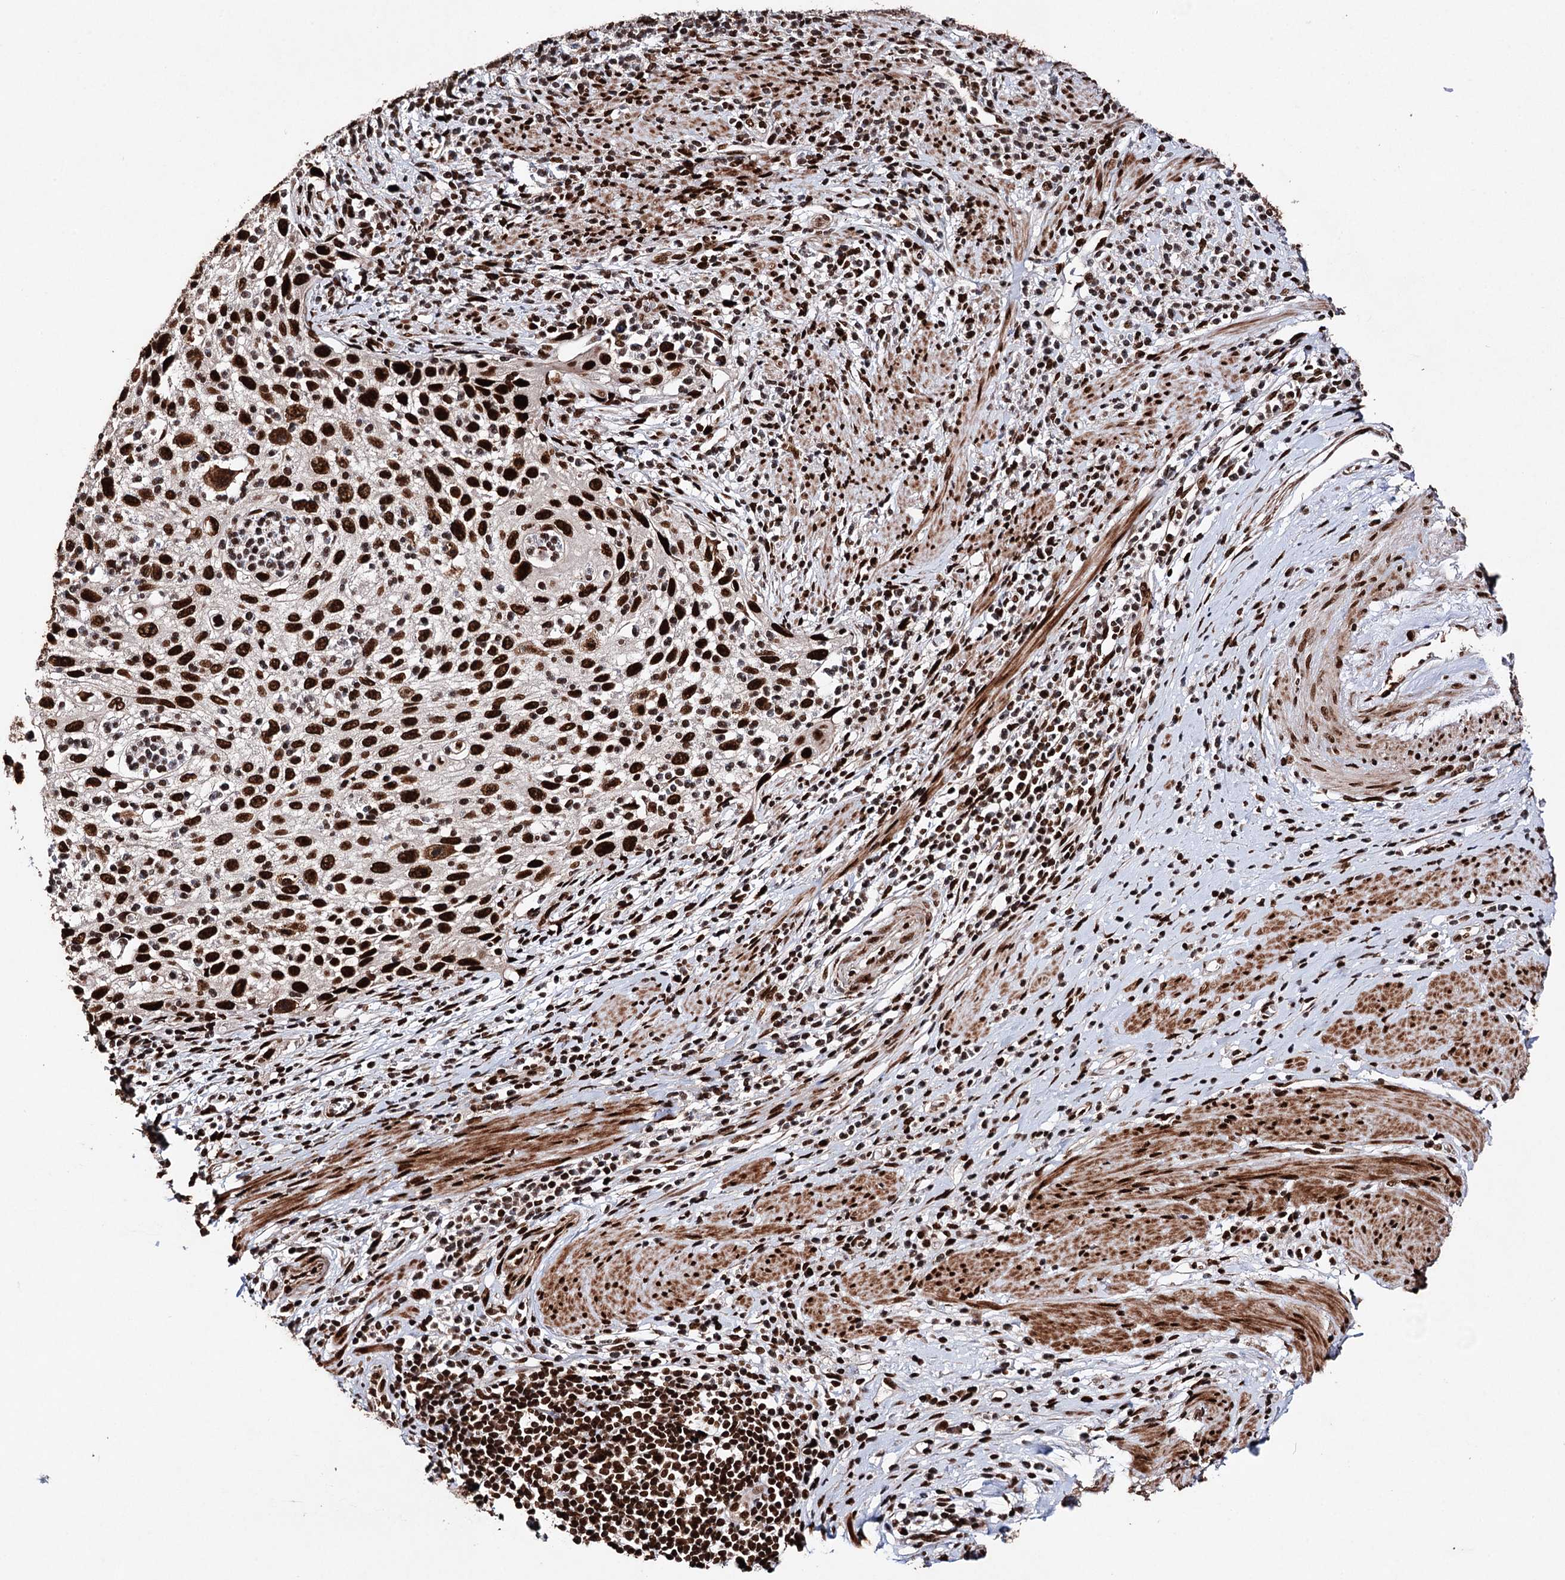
{"staining": {"intensity": "strong", "quantity": ">75%", "location": "nuclear"}, "tissue": "cervical cancer", "cell_type": "Tumor cells", "image_type": "cancer", "snomed": [{"axis": "morphology", "description": "Squamous cell carcinoma, NOS"}, {"axis": "topography", "description": "Cervix"}], "caption": "This histopathology image shows immunohistochemistry (IHC) staining of human cervical cancer (squamous cell carcinoma), with high strong nuclear staining in approximately >75% of tumor cells.", "gene": "MATR3", "patient": {"sex": "female", "age": 70}}